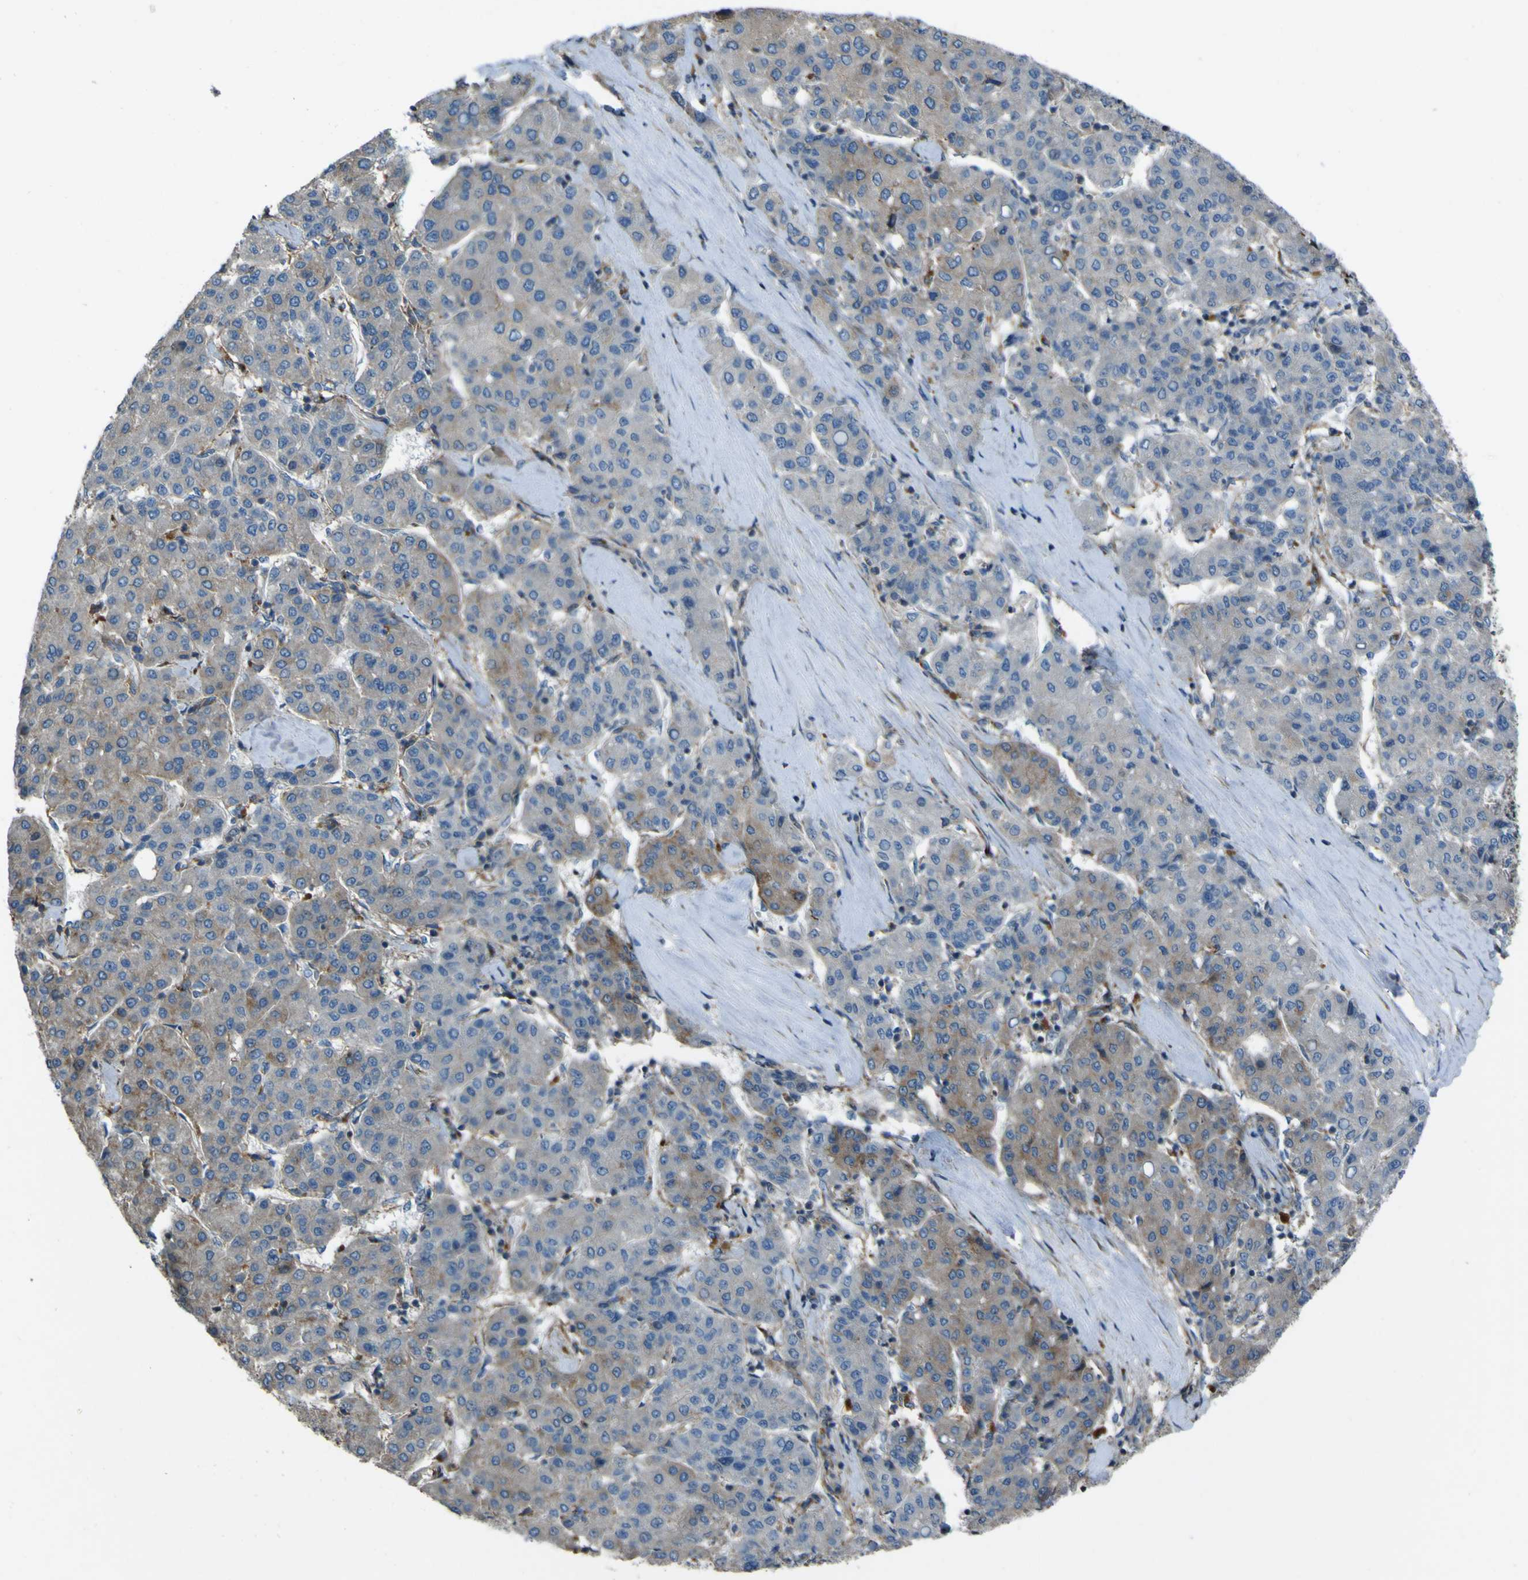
{"staining": {"intensity": "moderate", "quantity": "<25%", "location": "cytoplasmic/membranous"}, "tissue": "liver cancer", "cell_type": "Tumor cells", "image_type": "cancer", "snomed": [{"axis": "morphology", "description": "Carcinoma, Hepatocellular, NOS"}, {"axis": "topography", "description": "Liver"}], "caption": "A micrograph of liver cancer (hepatocellular carcinoma) stained for a protein shows moderate cytoplasmic/membranous brown staining in tumor cells. (Stains: DAB (3,3'-diaminobenzidine) in brown, nuclei in blue, Microscopy: brightfield microscopy at high magnification).", "gene": "NAALADL2", "patient": {"sex": "male", "age": 65}}